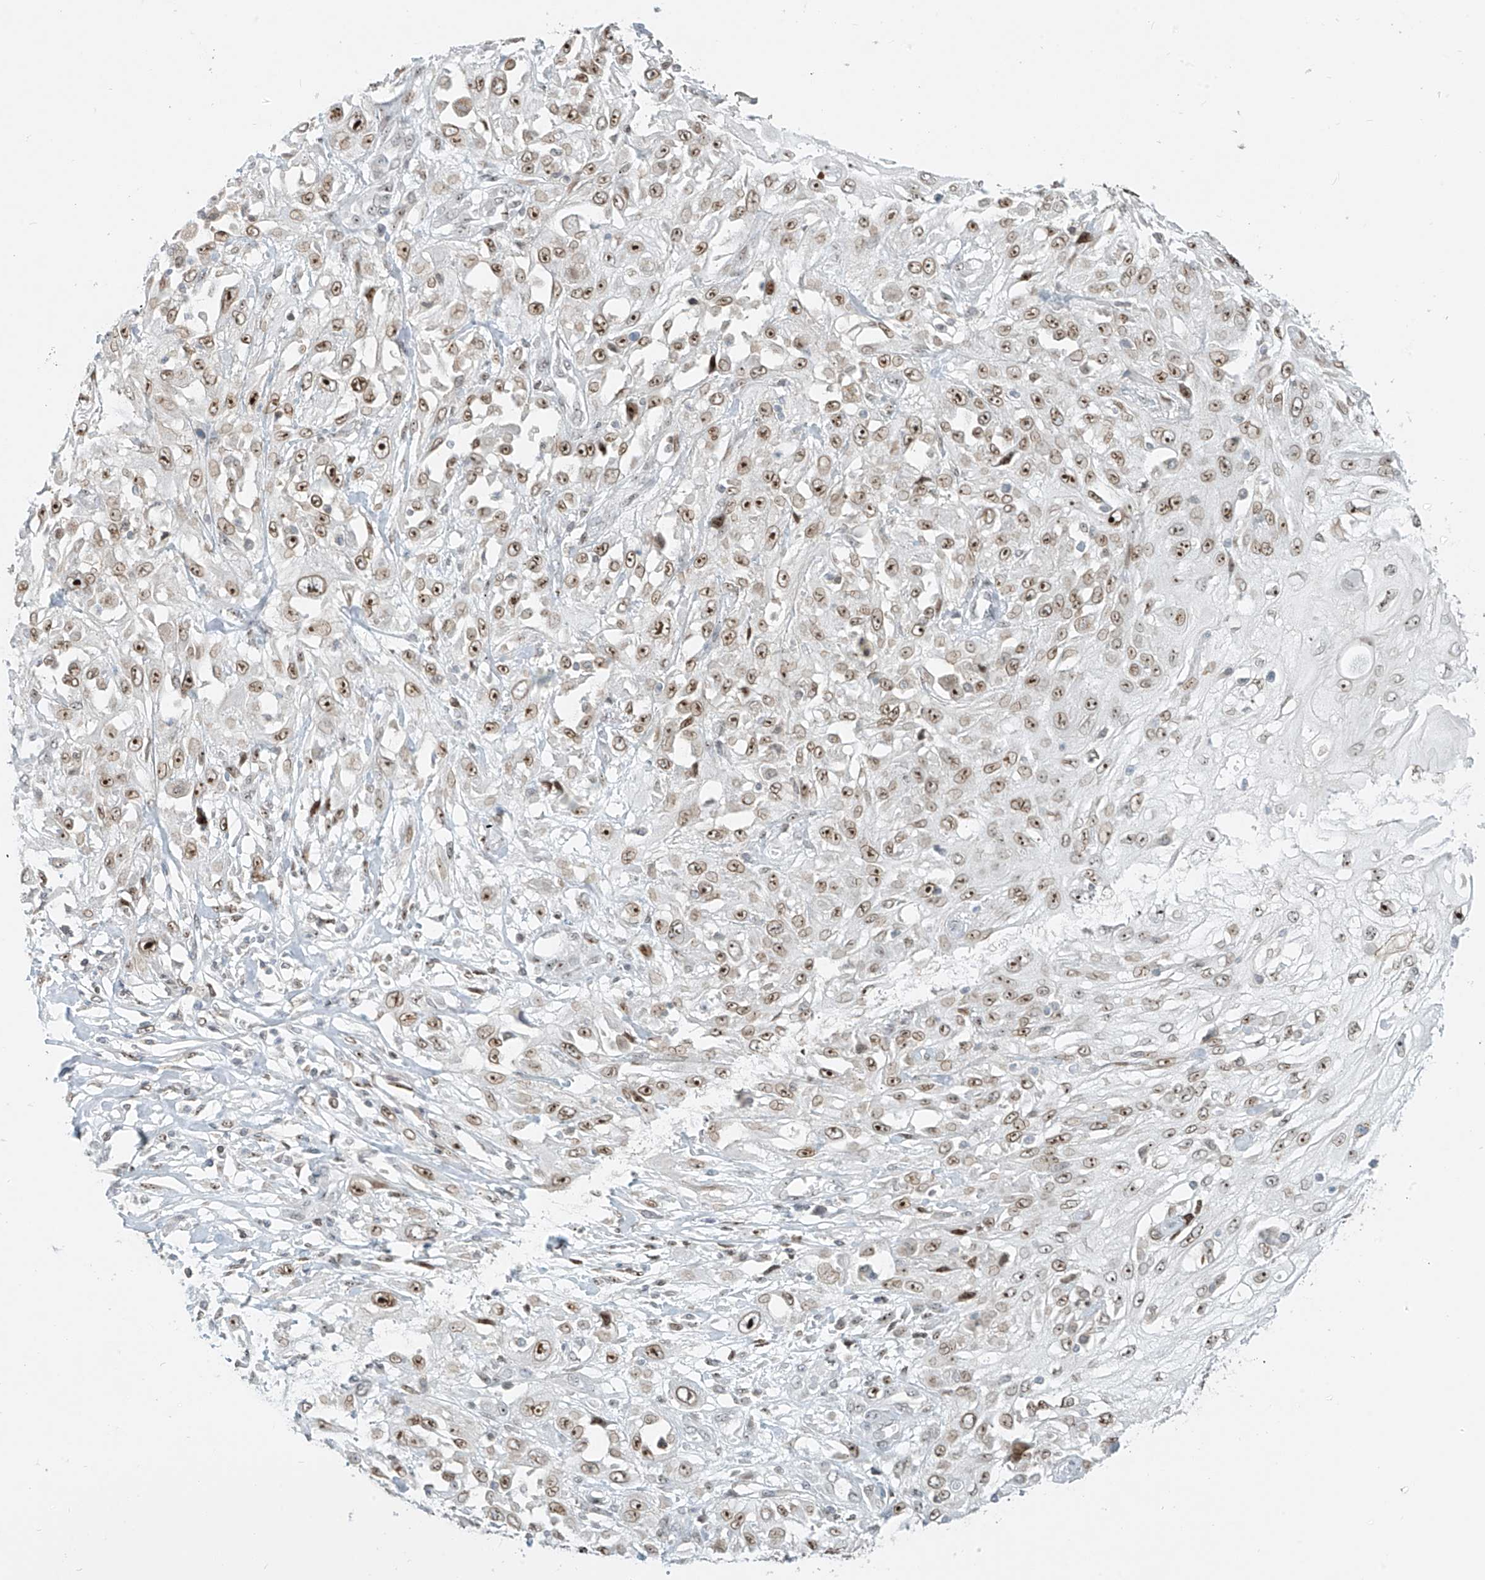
{"staining": {"intensity": "moderate", "quantity": ">75%", "location": "nuclear"}, "tissue": "skin cancer", "cell_type": "Tumor cells", "image_type": "cancer", "snomed": [{"axis": "morphology", "description": "Squamous cell carcinoma, NOS"}, {"axis": "morphology", "description": "Squamous cell carcinoma, metastatic, NOS"}, {"axis": "topography", "description": "Skin"}, {"axis": "topography", "description": "Lymph node"}], "caption": "This is an image of IHC staining of metastatic squamous cell carcinoma (skin), which shows moderate positivity in the nuclear of tumor cells.", "gene": "SAMD15", "patient": {"sex": "male", "age": 75}}